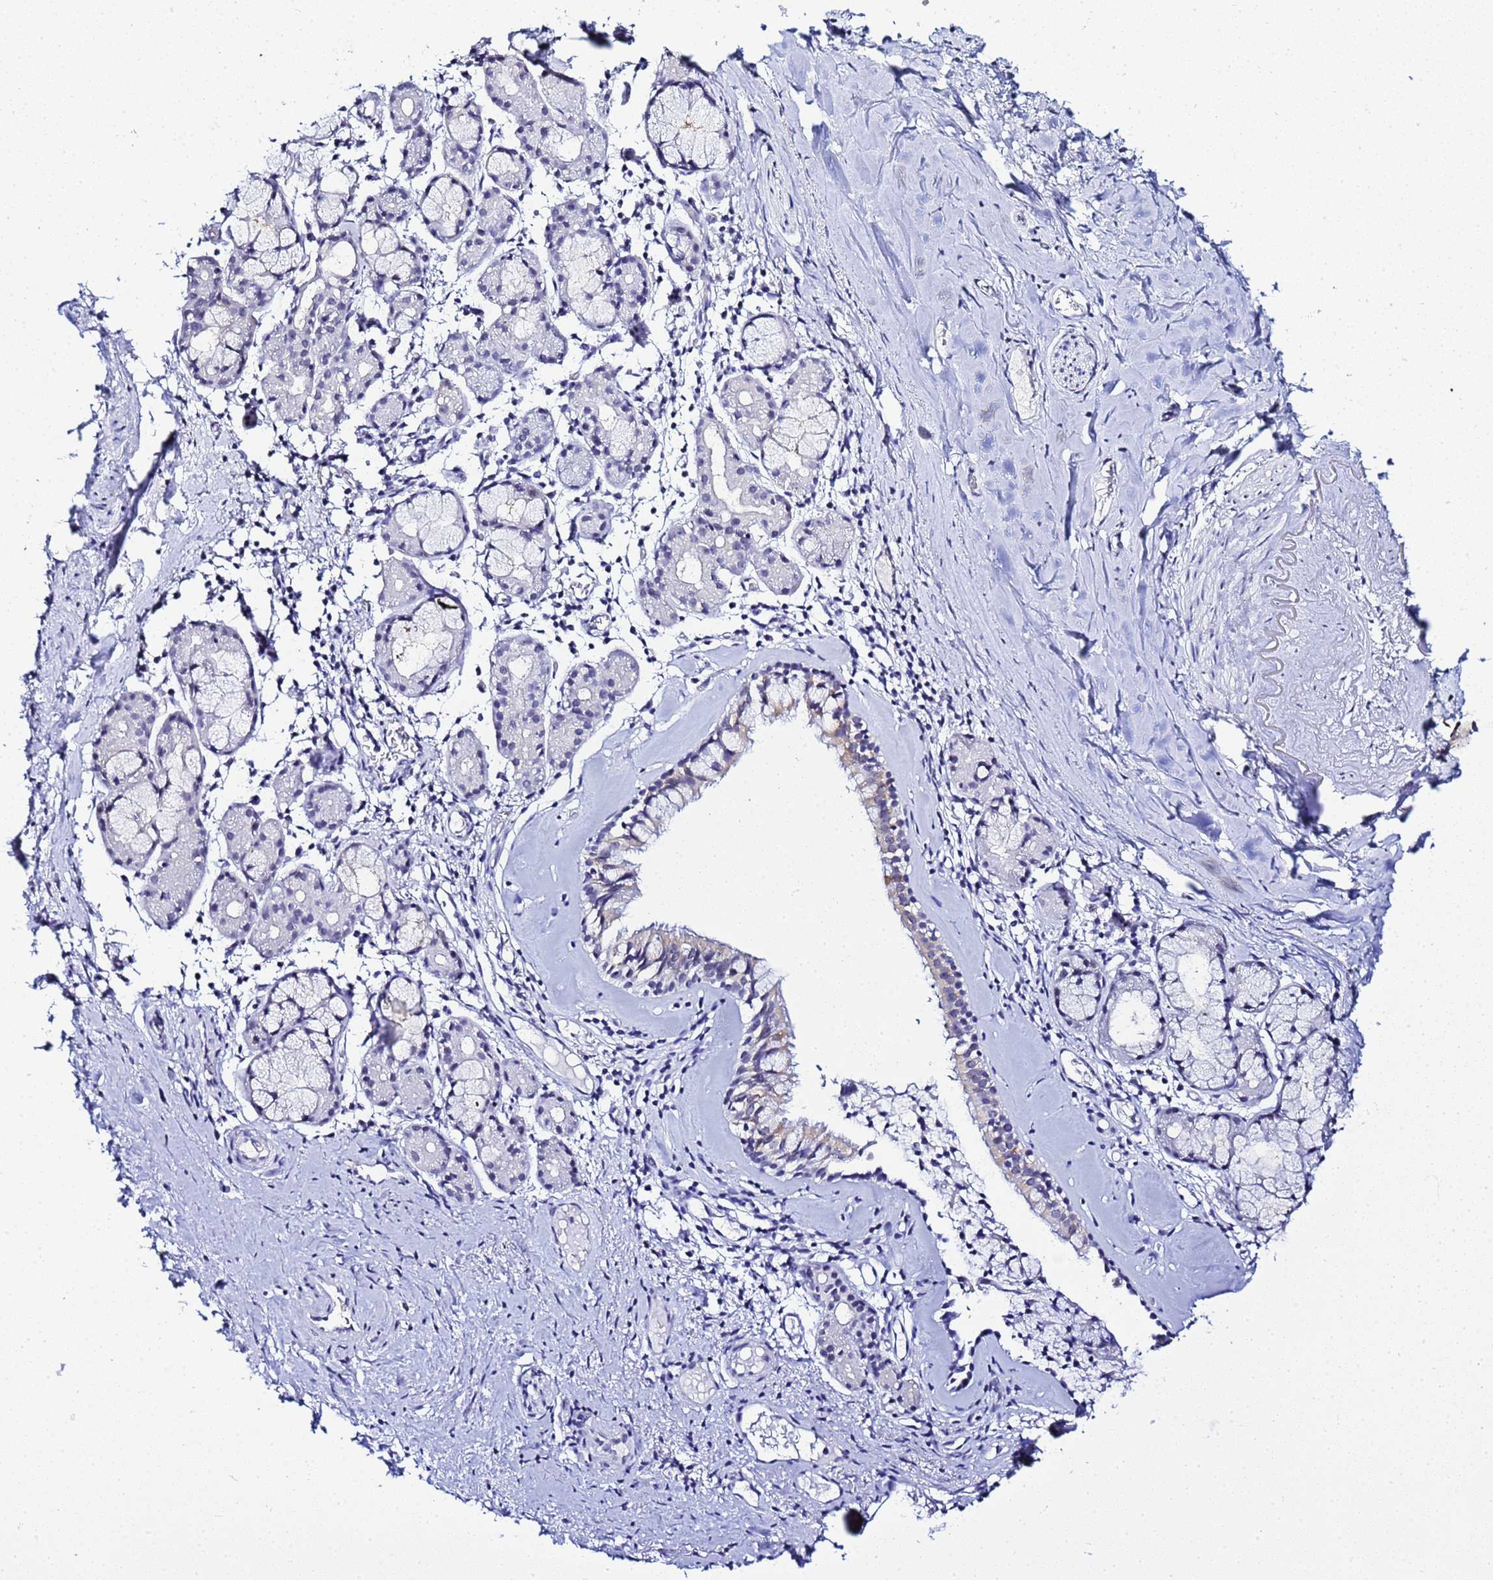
{"staining": {"intensity": "moderate", "quantity": "<25%", "location": "cytoplasmic/membranous"}, "tissue": "nasopharynx", "cell_type": "Respiratory epithelial cells", "image_type": "normal", "snomed": [{"axis": "morphology", "description": "Normal tissue, NOS"}, {"axis": "topography", "description": "Nasopharynx"}], "caption": "Brown immunohistochemical staining in normal nasopharynx shows moderate cytoplasmic/membranous expression in about <25% of respiratory epithelial cells.", "gene": "ACTL6B", "patient": {"sex": "male", "age": 82}}